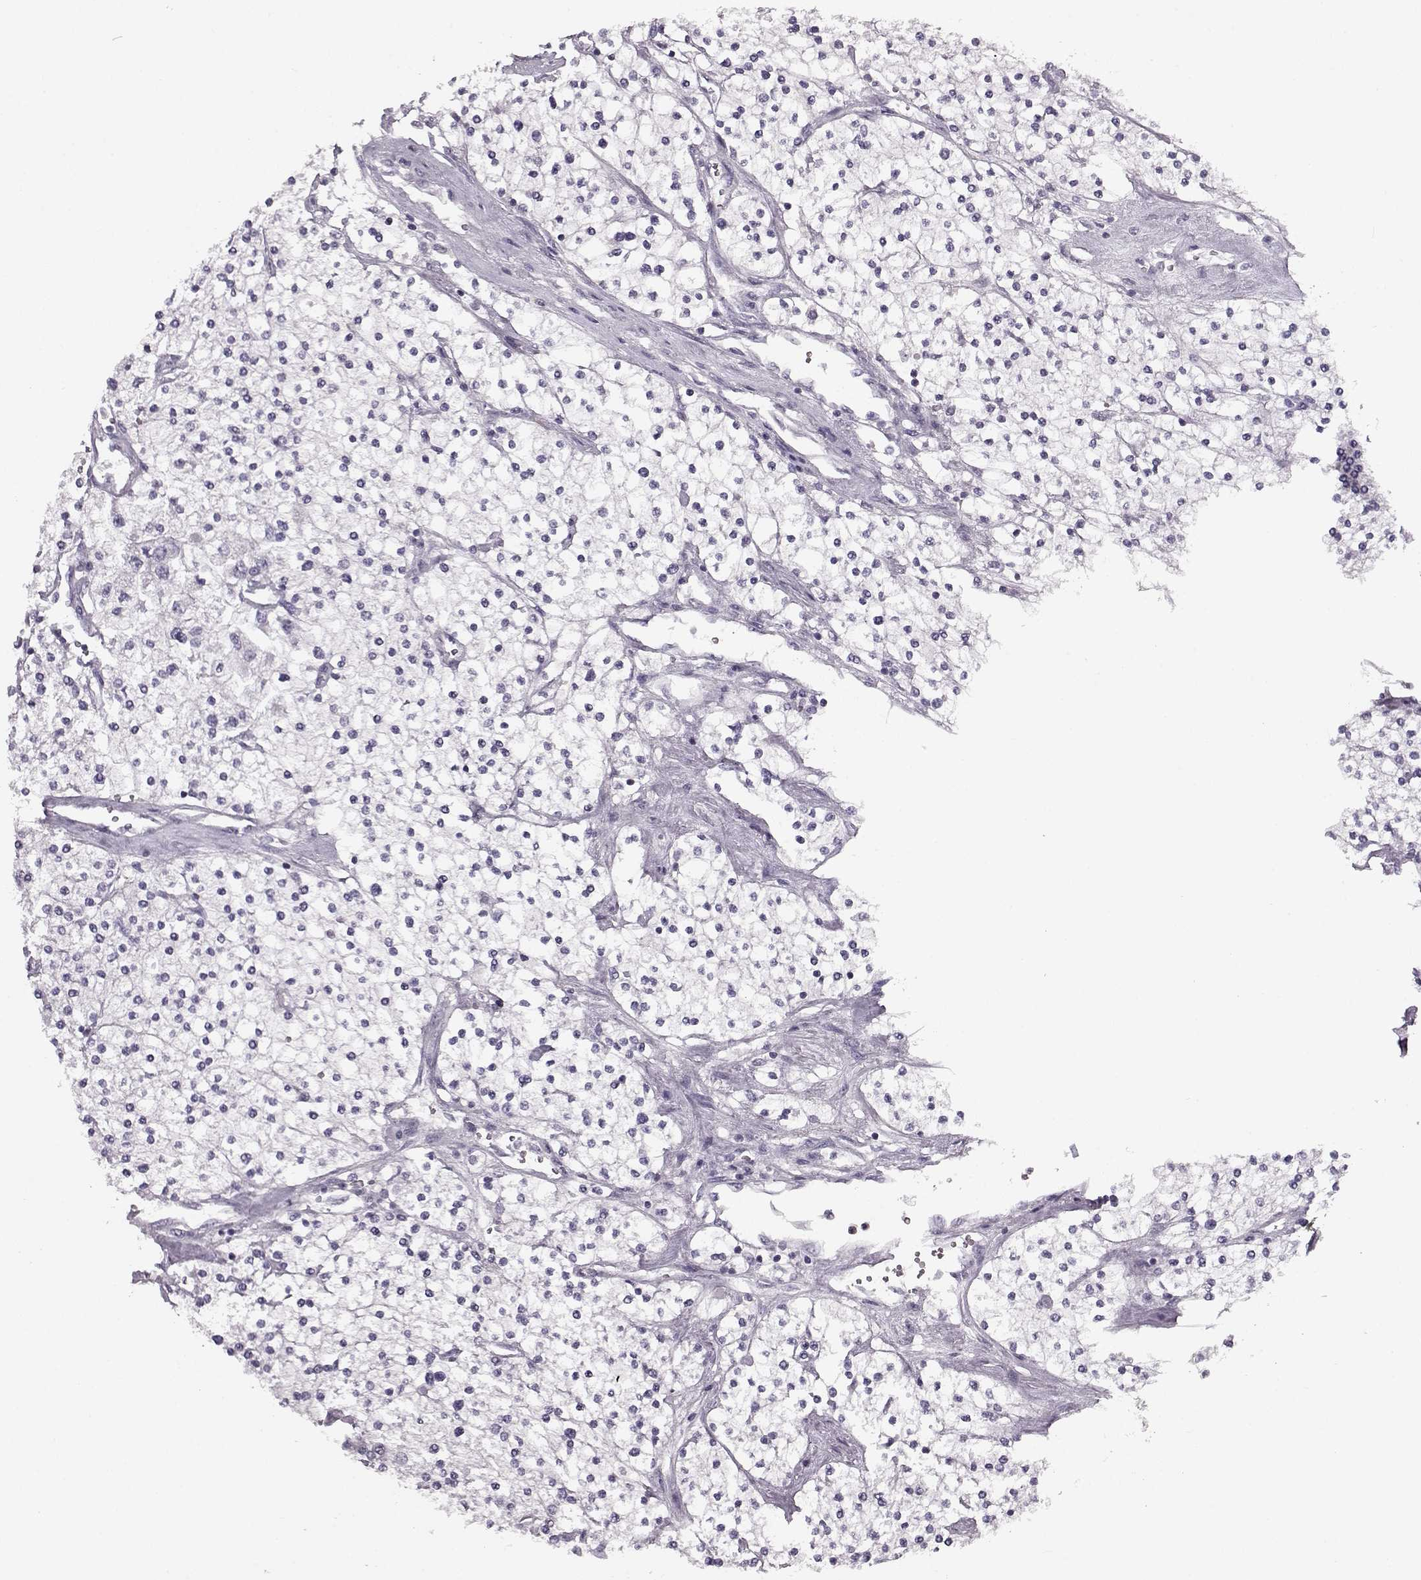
{"staining": {"intensity": "negative", "quantity": "none", "location": "none"}, "tissue": "renal cancer", "cell_type": "Tumor cells", "image_type": "cancer", "snomed": [{"axis": "morphology", "description": "Adenocarcinoma, NOS"}, {"axis": "topography", "description": "Kidney"}], "caption": "Immunohistochemistry (IHC) micrograph of neoplastic tissue: human renal cancer stained with DAB reveals no significant protein positivity in tumor cells. (DAB (3,3'-diaminobenzidine) immunohistochemistry (IHC), high magnification).", "gene": "RP1L1", "patient": {"sex": "male", "age": 80}}